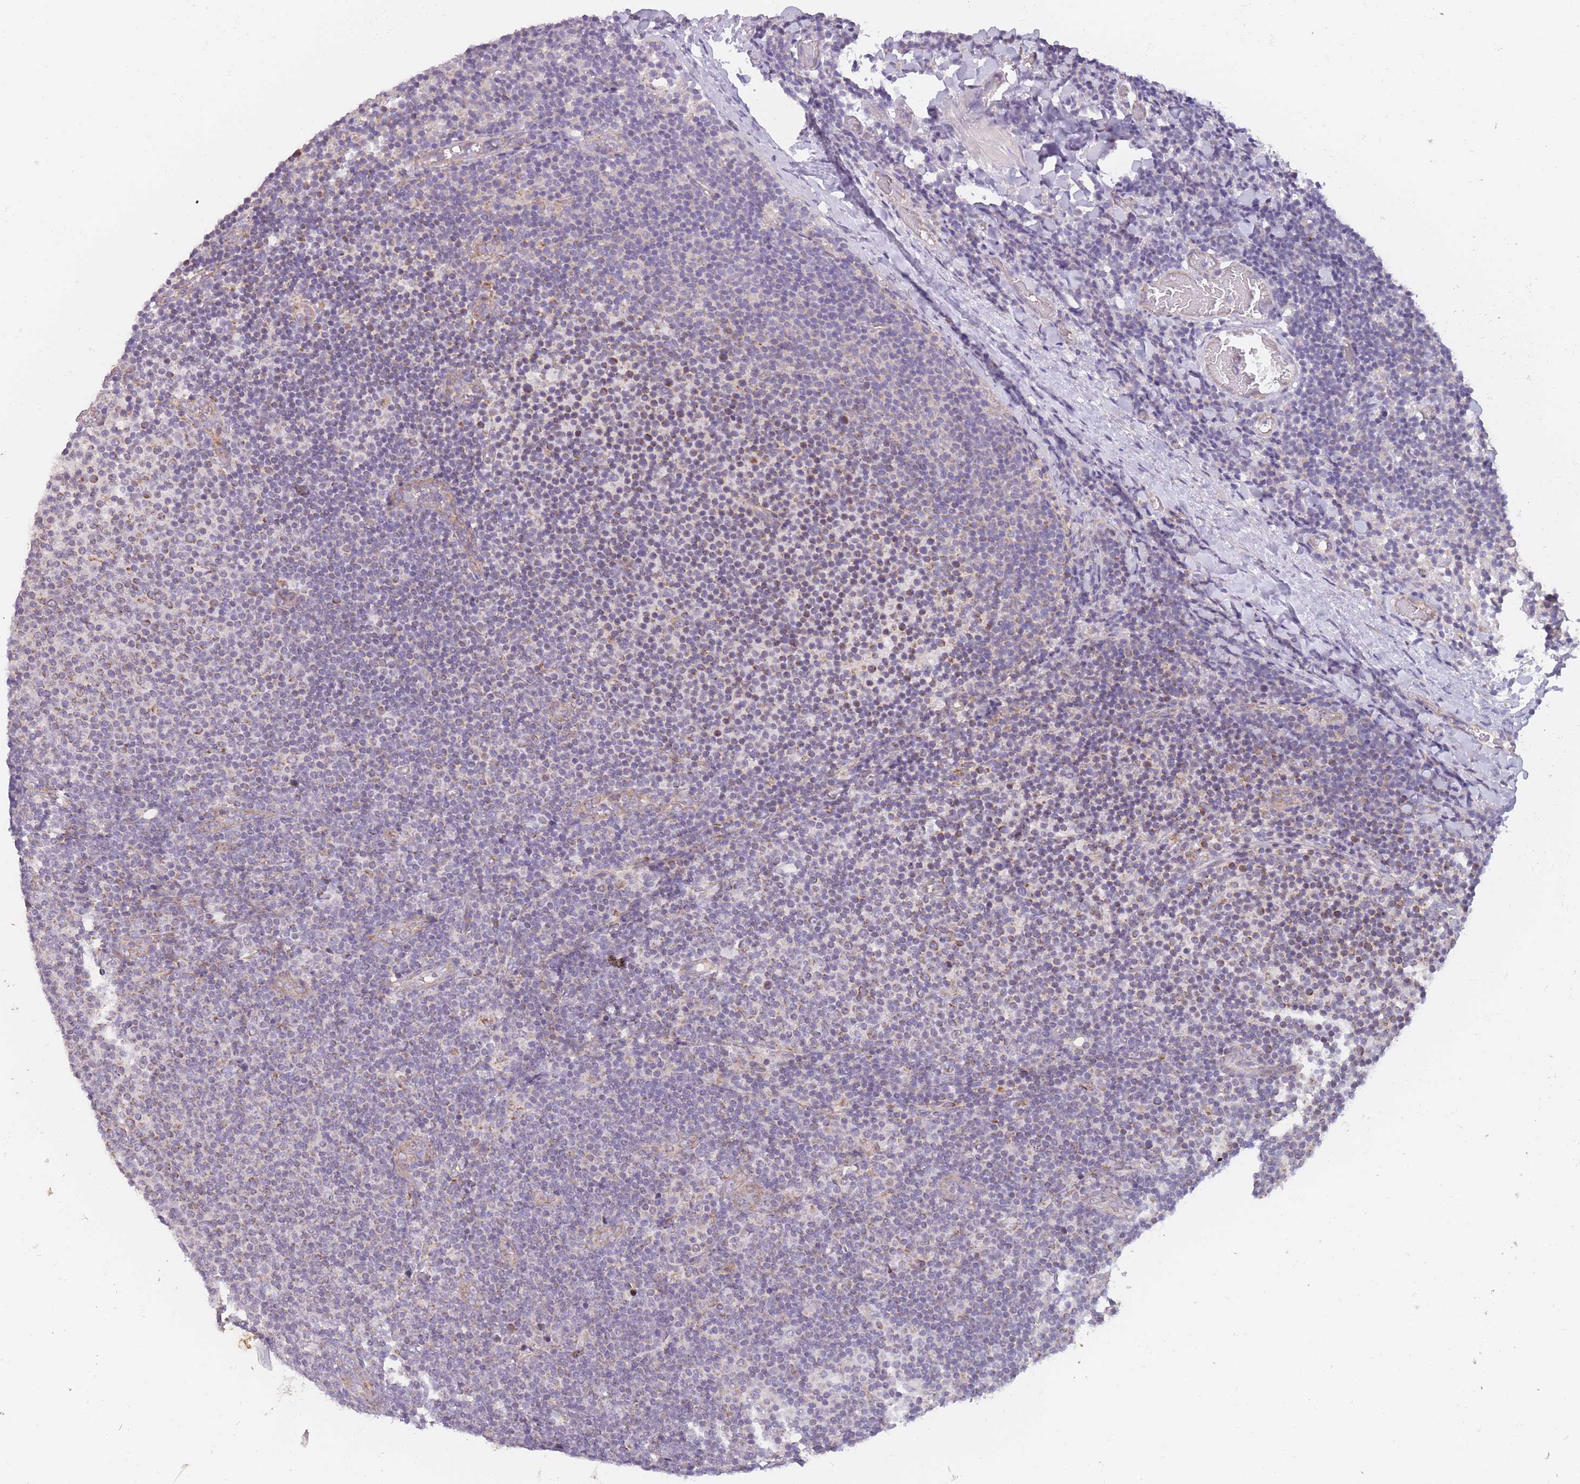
{"staining": {"intensity": "weak", "quantity": "25%-75%", "location": "cytoplasmic/membranous"}, "tissue": "lymphoma", "cell_type": "Tumor cells", "image_type": "cancer", "snomed": [{"axis": "morphology", "description": "Malignant lymphoma, non-Hodgkin's type, Low grade"}, {"axis": "topography", "description": "Lymph node"}], "caption": "Lymphoma tissue reveals weak cytoplasmic/membranous expression in approximately 25%-75% of tumor cells, visualized by immunohistochemistry.", "gene": "MRPS18C", "patient": {"sex": "male", "age": 66}}